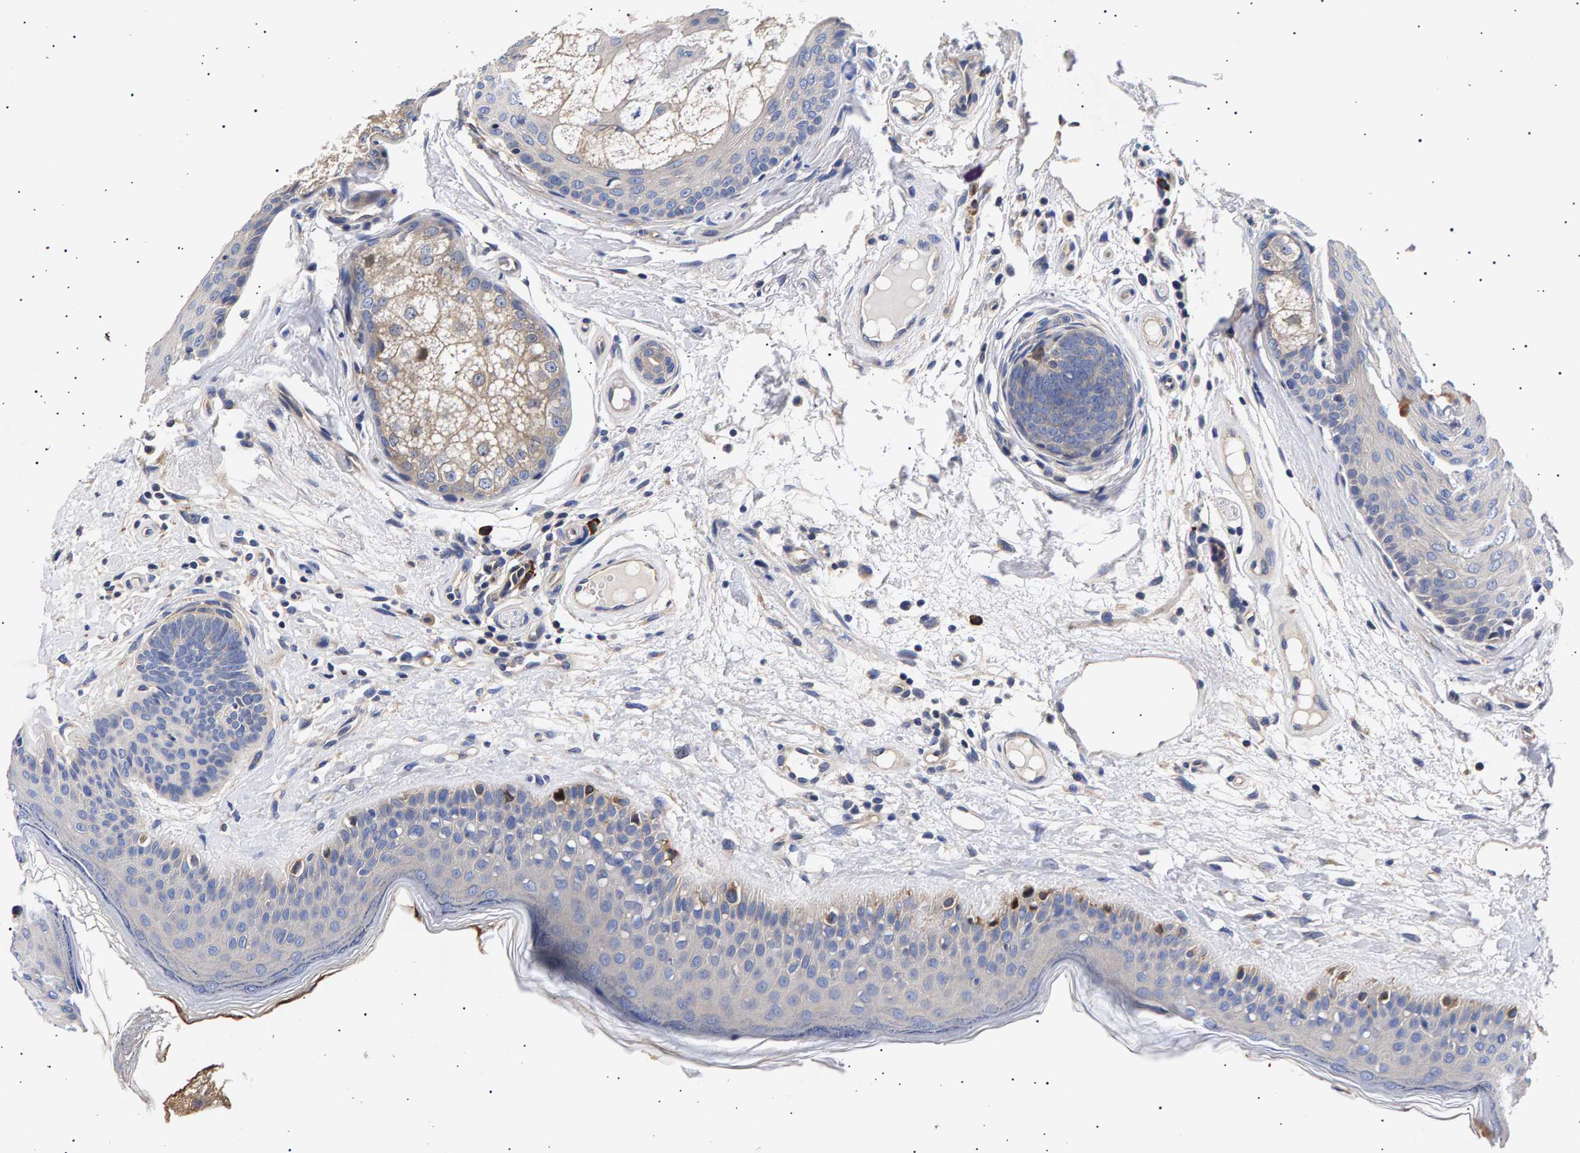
{"staining": {"intensity": "weak", "quantity": "<25%", "location": "cytoplasmic/membranous"}, "tissue": "oral mucosa", "cell_type": "Squamous epithelial cells", "image_type": "normal", "snomed": [{"axis": "morphology", "description": "Normal tissue, NOS"}, {"axis": "topography", "description": "Skin"}, {"axis": "topography", "description": "Oral tissue"}], "caption": "There is no significant positivity in squamous epithelial cells of oral mucosa. (DAB (3,3'-diaminobenzidine) immunohistochemistry visualized using brightfield microscopy, high magnification).", "gene": "ANKRD40", "patient": {"sex": "male", "age": 84}}